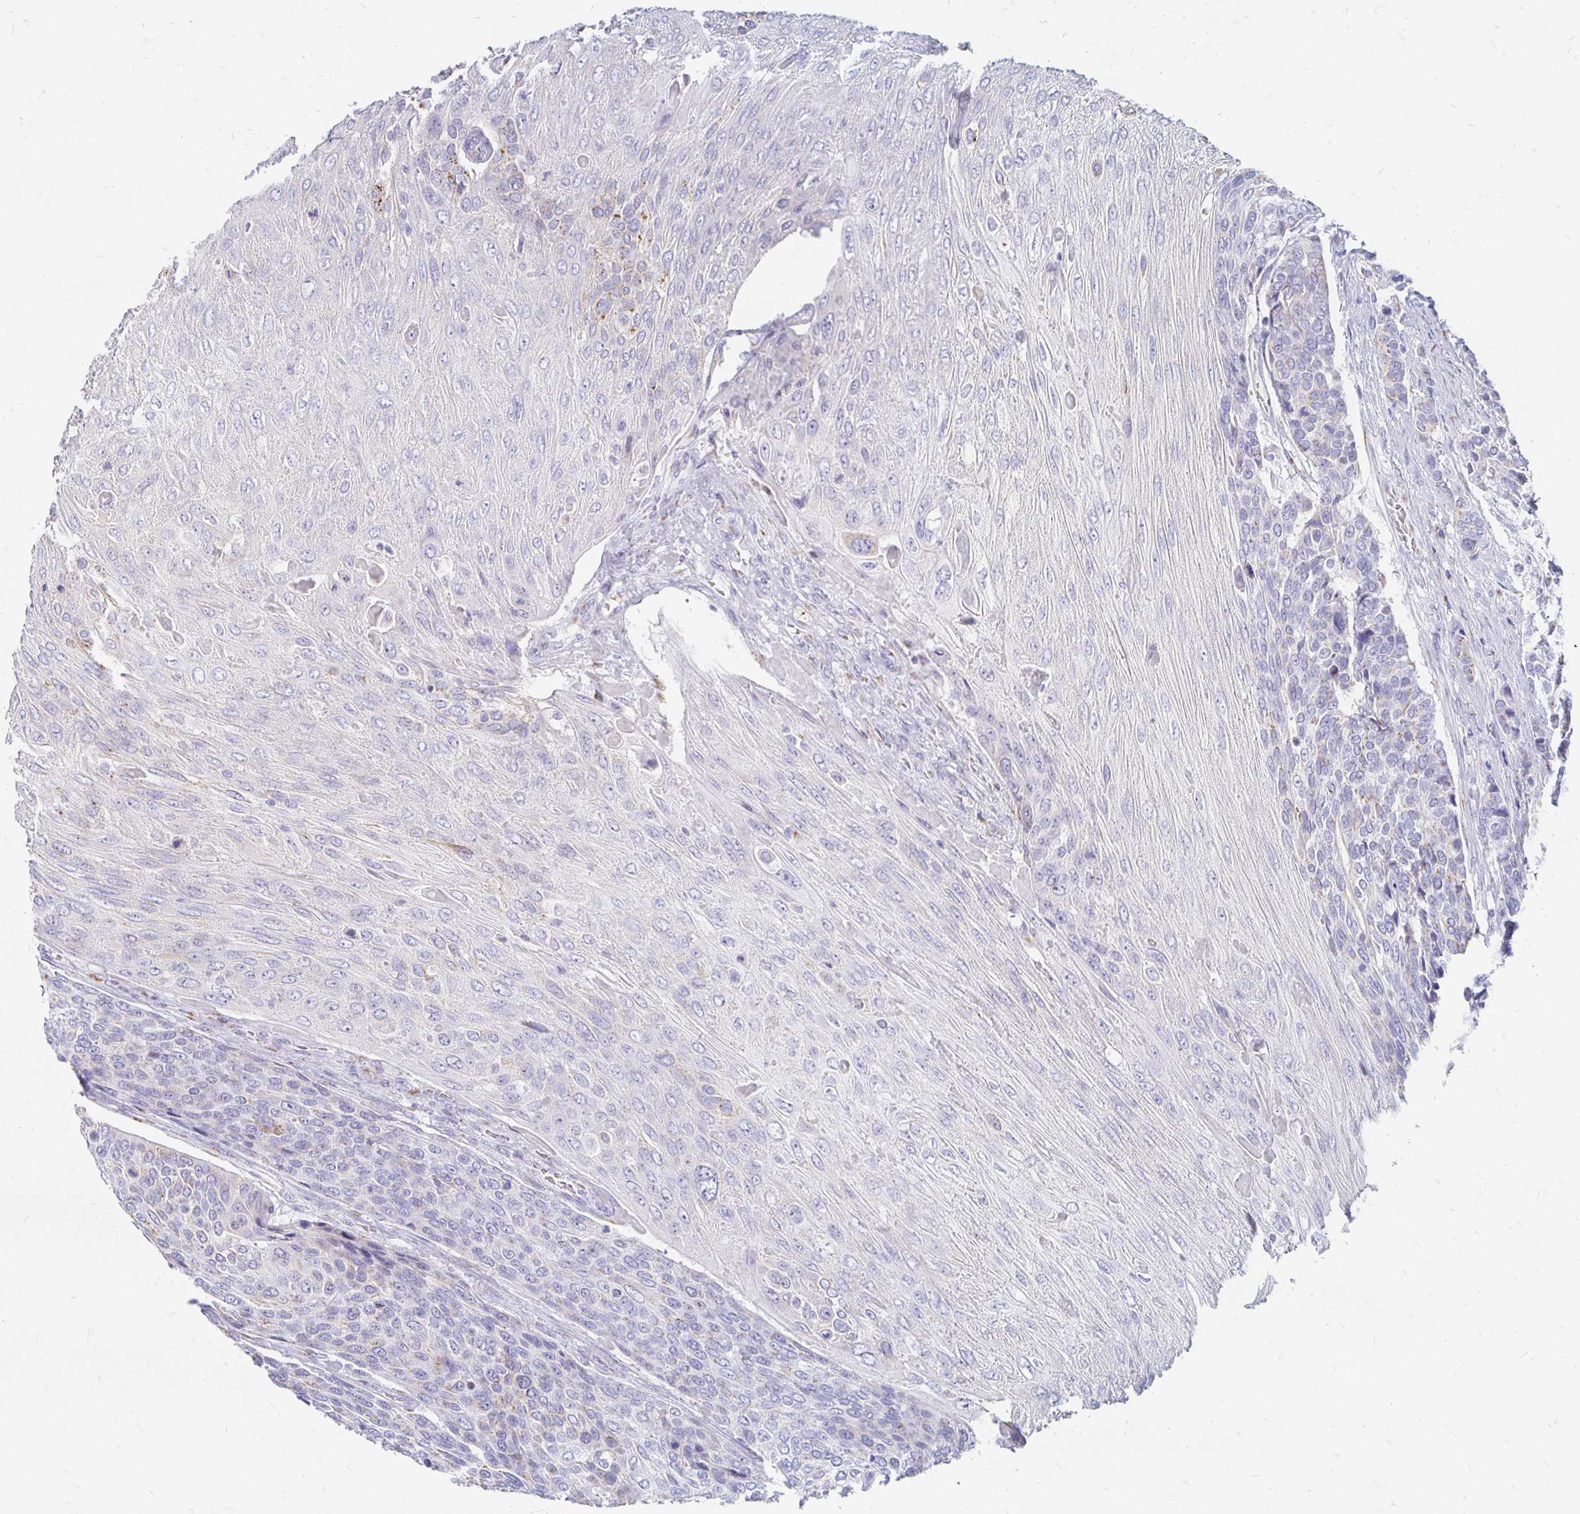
{"staining": {"intensity": "negative", "quantity": "none", "location": "none"}, "tissue": "urothelial cancer", "cell_type": "Tumor cells", "image_type": "cancer", "snomed": [{"axis": "morphology", "description": "Urothelial carcinoma, High grade"}, {"axis": "topography", "description": "Urinary bladder"}], "caption": "Urothelial cancer was stained to show a protein in brown. There is no significant positivity in tumor cells. (IHC, brightfield microscopy, high magnification).", "gene": "PAGE4", "patient": {"sex": "female", "age": 70}}